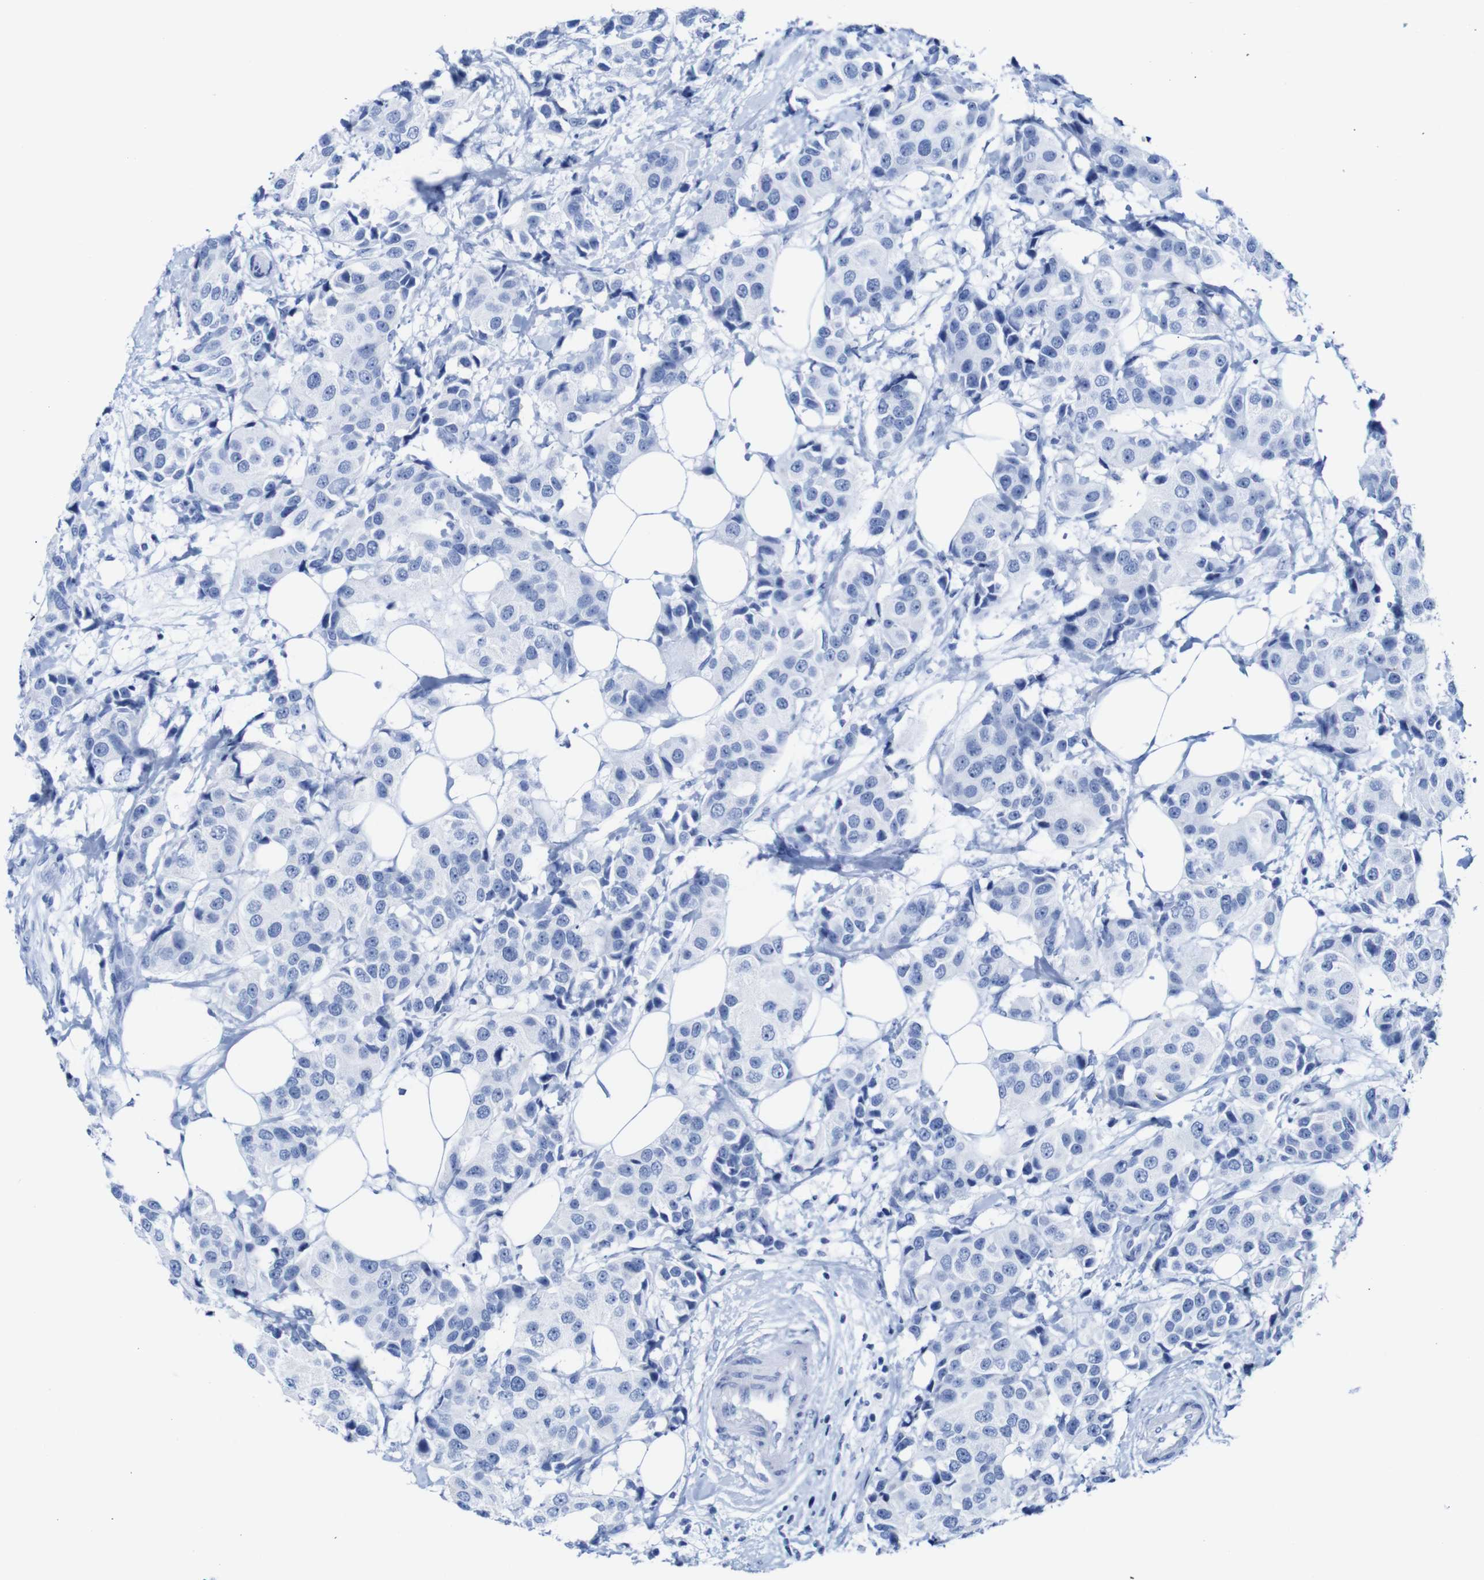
{"staining": {"intensity": "negative", "quantity": "none", "location": "none"}, "tissue": "breast cancer", "cell_type": "Tumor cells", "image_type": "cancer", "snomed": [{"axis": "morphology", "description": "Normal tissue, NOS"}, {"axis": "morphology", "description": "Duct carcinoma"}, {"axis": "topography", "description": "Breast"}], "caption": "A micrograph of human breast cancer is negative for staining in tumor cells. Brightfield microscopy of immunohistochemistry stained with DAB (brown) and hematoxylin (blue), captured at high magnification.", "gene": "TCEAL9", "patient": {"sex": "female", "age": 39}}